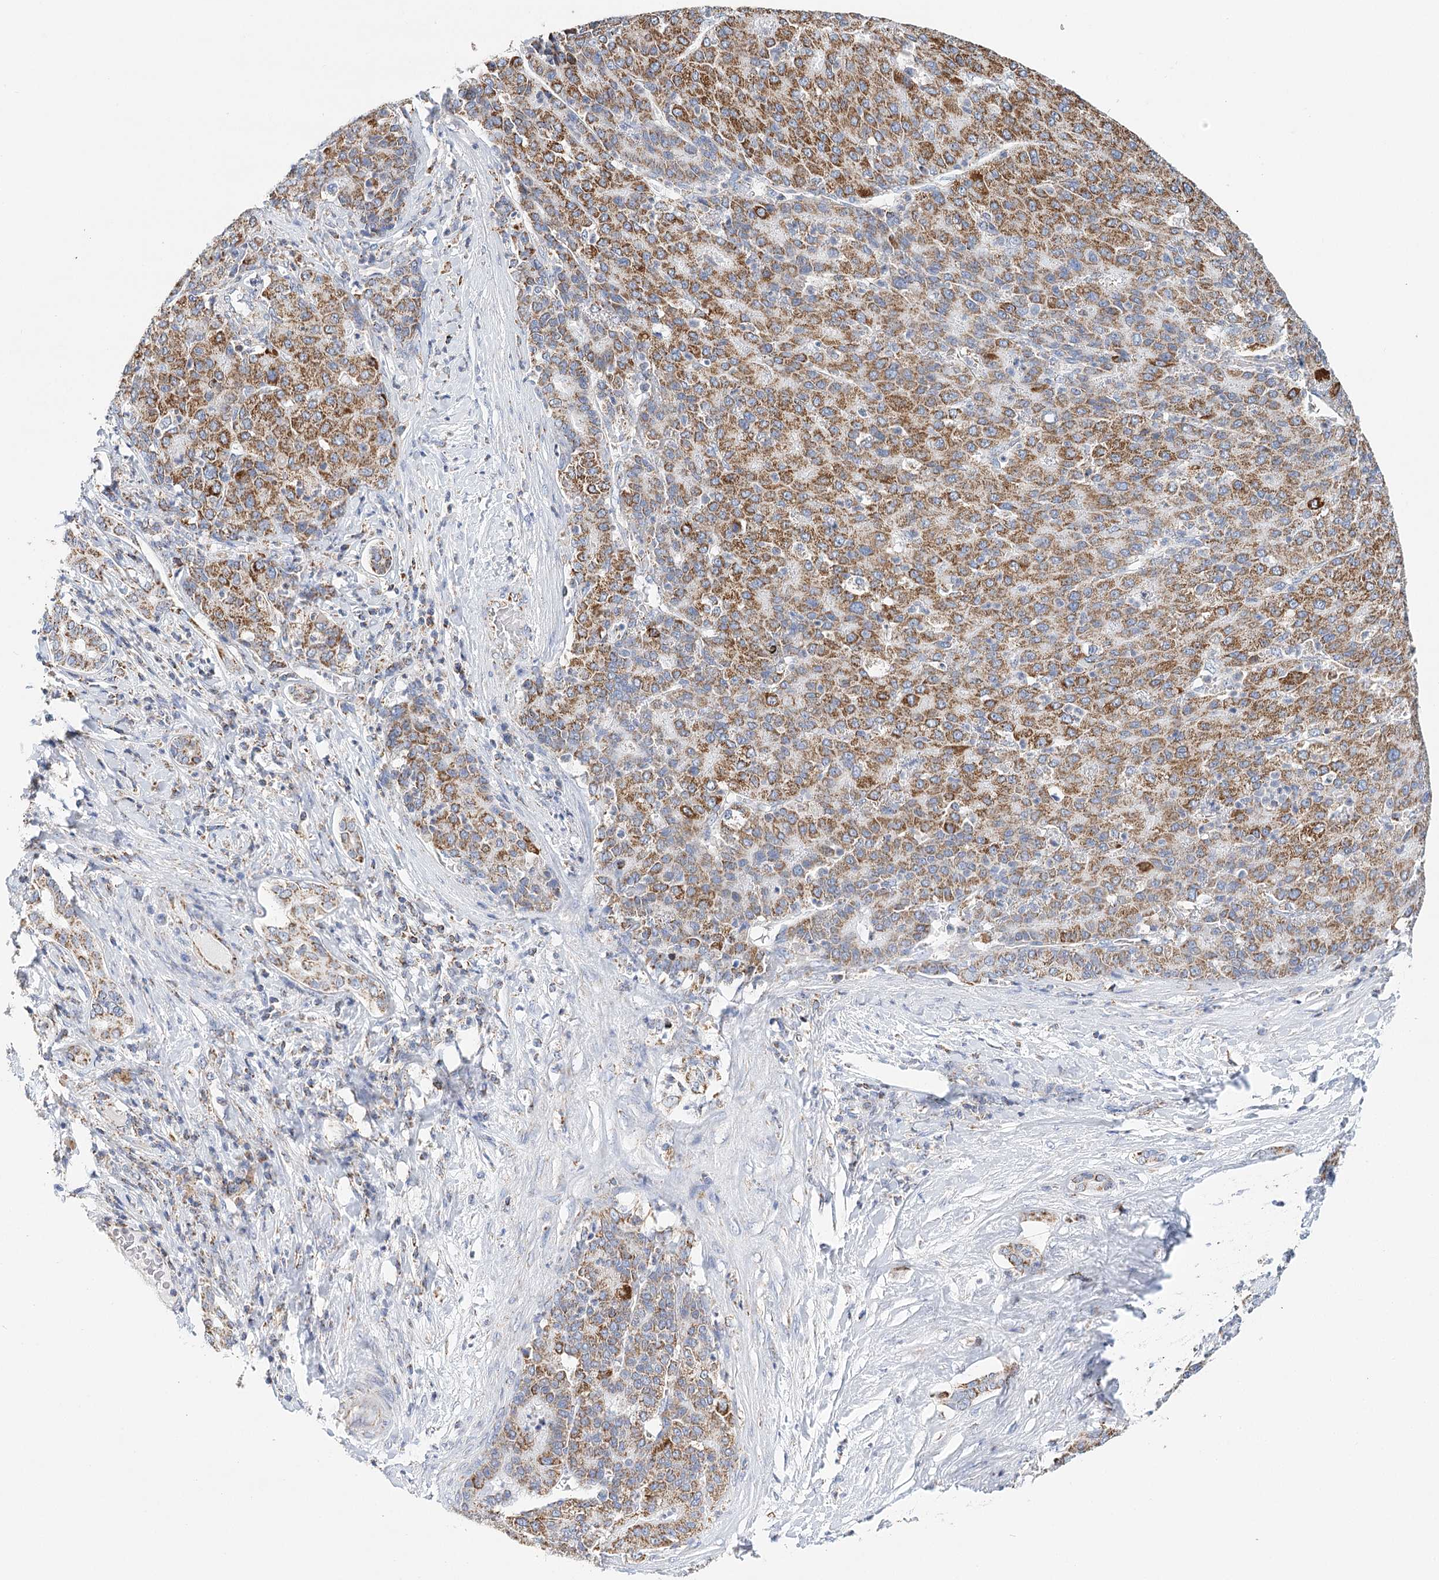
{"staining": {"intensity": "moderate", "quantity": ">75%", "location": "cytoplasmic/membranous"}, "tissue": "liver cancer", "cell_type": "Tumor cells", "image_type": "cancer", "snomed": [{"axis": "morphology", "description": "Carcinoma, Hepatocellular, NOS"}, {"axis": "topography", "description": "Liver"}], "caption": "A brown stain shows moderate cytoplasmic/membranous positivity of a protein in liver cancer (hepatocellular carcinoma) tumor cells. The protein is shown in brown color, while the nuclei are stained blue.", "gene": "LSS", "patient": {"sex": "male", "age": 65}}